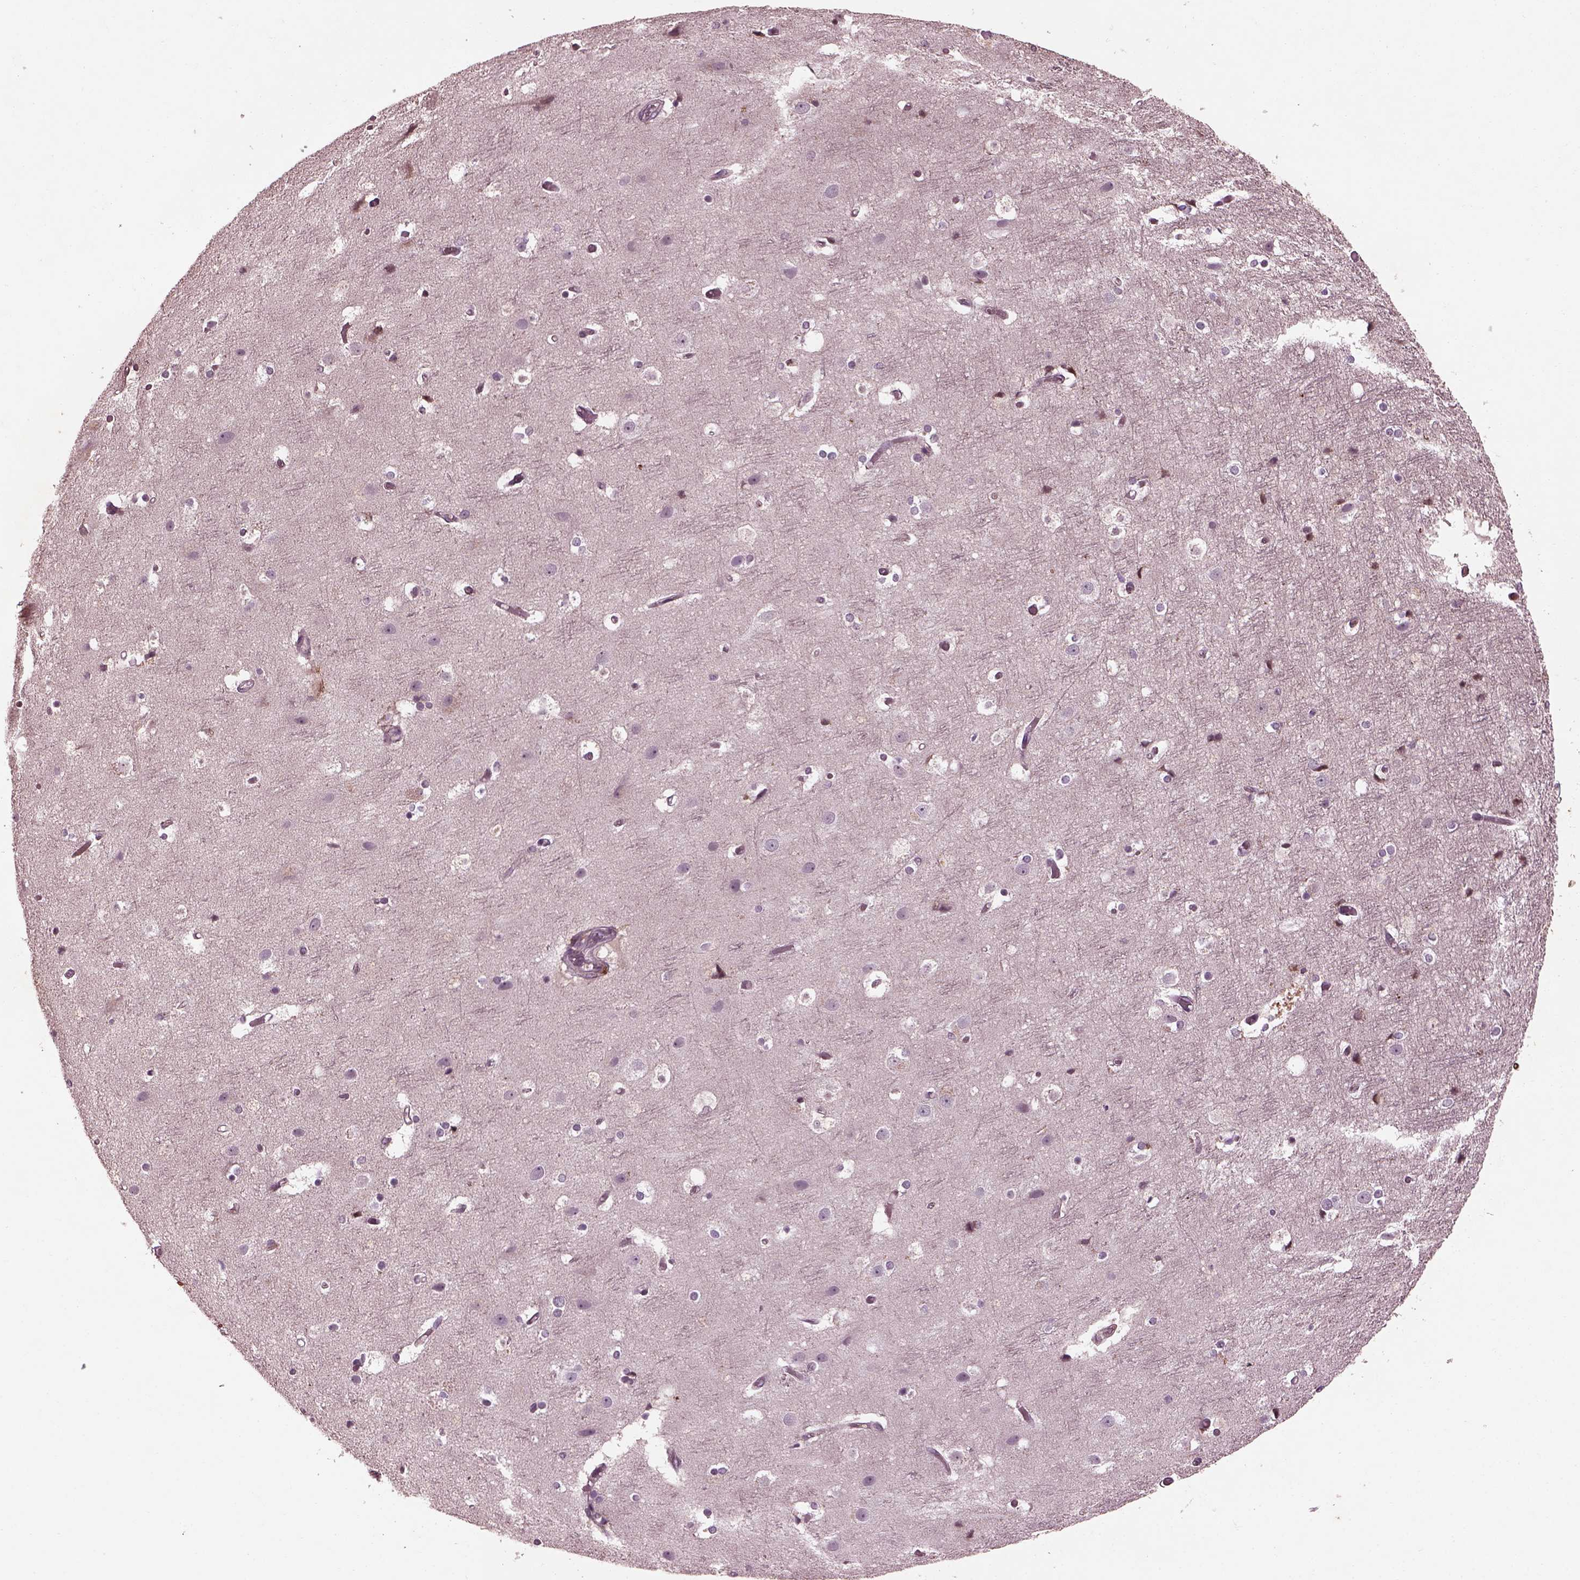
{"staining": {"intensity": "negative", "quantity": "none", "location": "none"}, "tissue": "cerebral cortex", "cell_type": "Endothelial cells", "image_type": "normal", "snomed": [{"axis": "morphology", "description": "Normal tissue, NOS"}, {"axis": "topography", "description": "Cerebral cortex"}], "caption": "Cerebral cortex was stained to show a protein in brown. There is no significant staining in endothelial cells. The staining is performed using DAB (3,3'-diaminobenzidine) brown chromogen with nuclei counter-stained in using hematoxylin.", "gene": "EFEMP1", "patient": {"sex": "female", "age": 52}}